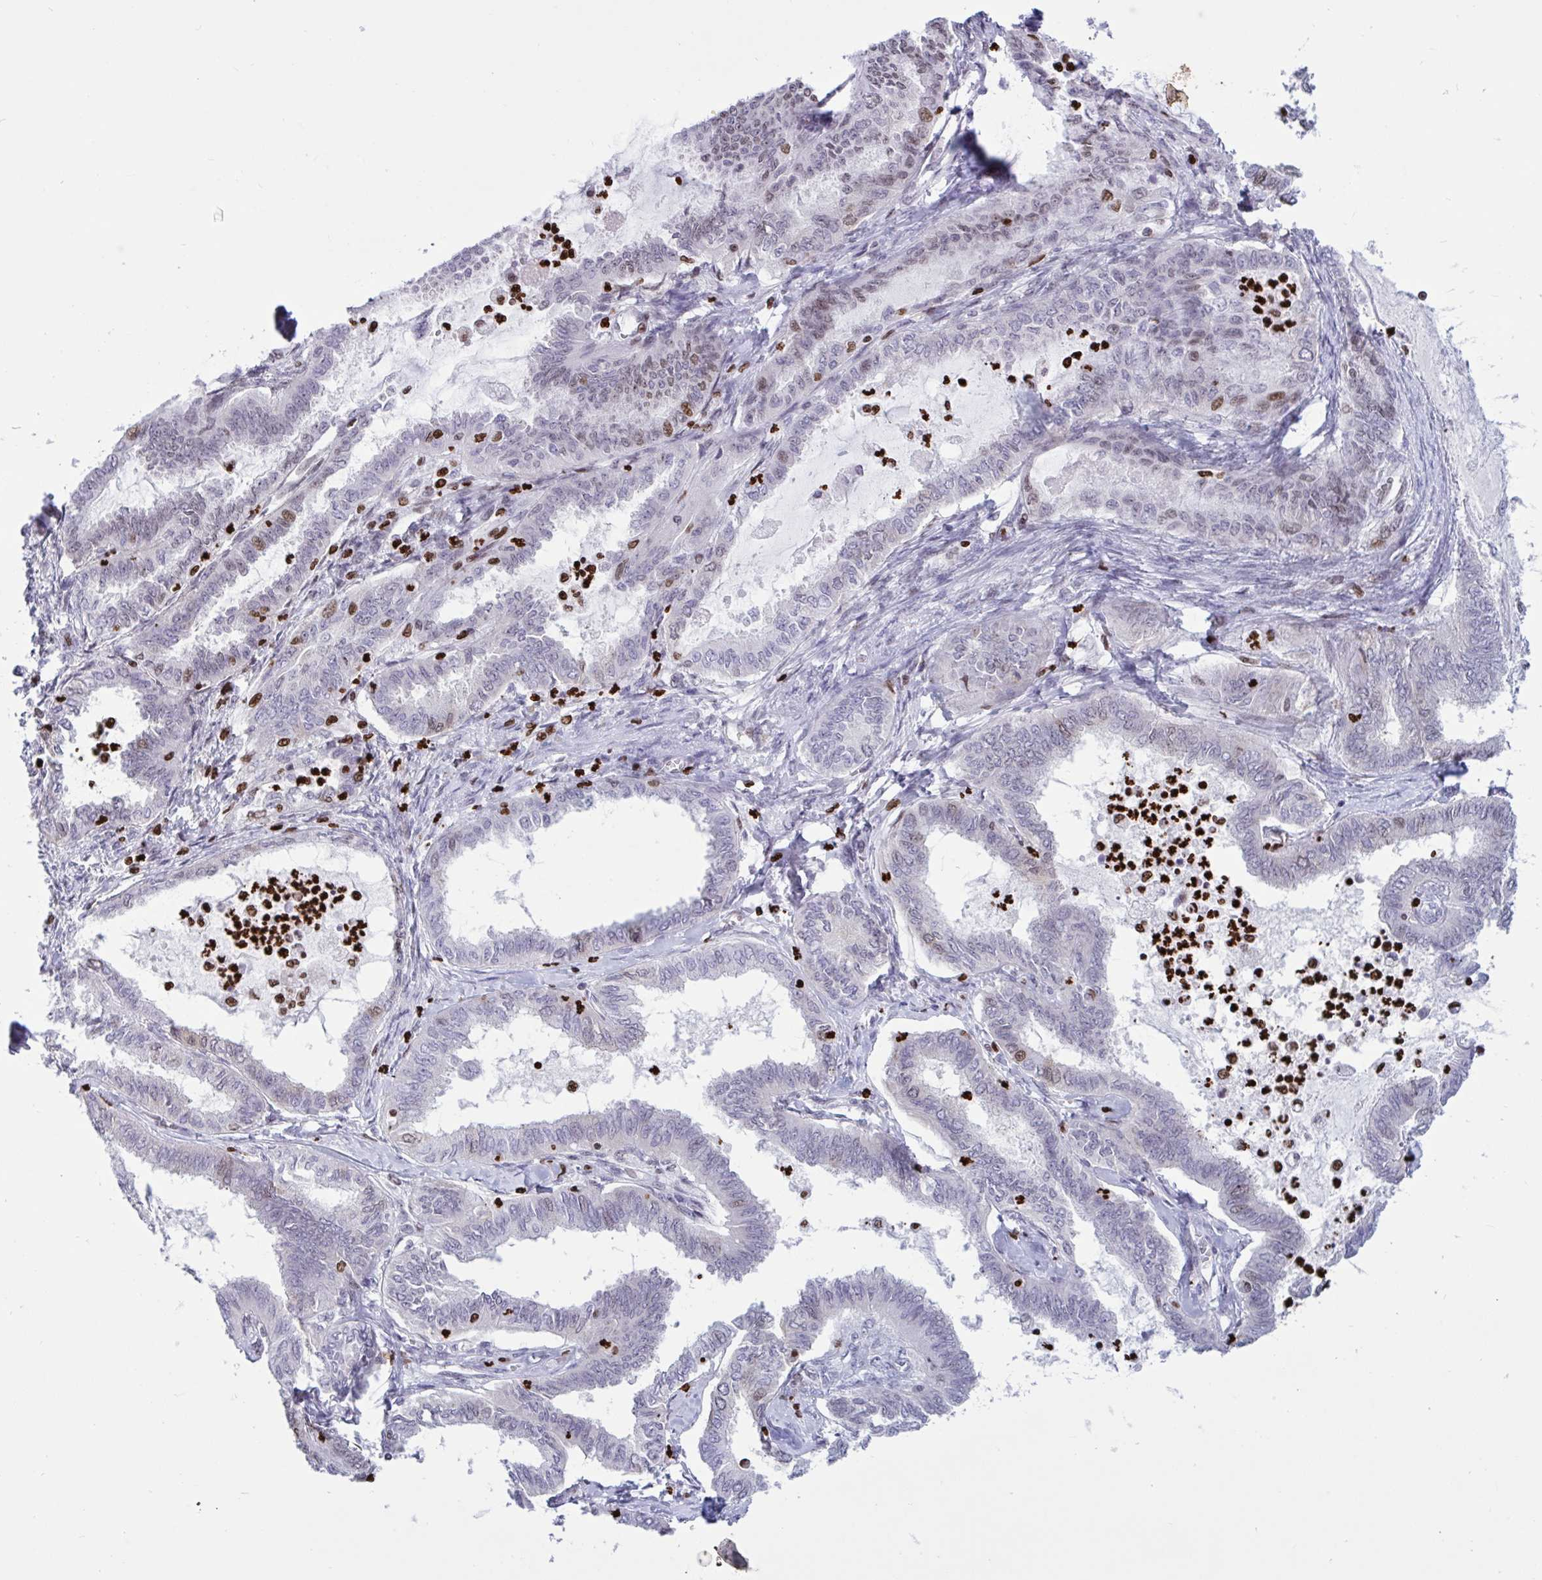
{"staining": {"intensity": "moderate", "quantity": "<25%", "location": "nuclear"}, "tissue": "ovarian cancer", "cell_type": "Tumor cells", "image_type": "cancer", "snomed": [{"axis": "morphology", "description": "Carcinoma, endometroid"}, {"axis": "topography", "description": "Ovary"}], "caption": "High-magnification brightfield microscopy of endometroid carcinoma (ovarian) stained with DAB (brown) and counterstained with hematoxylin (blue). tumor cells exhibit moderate nuclear positivity is appreciated in approximately<25% of cells.", "gene": "HMGB2", "patient": {"sex": "female", "age": 70}}